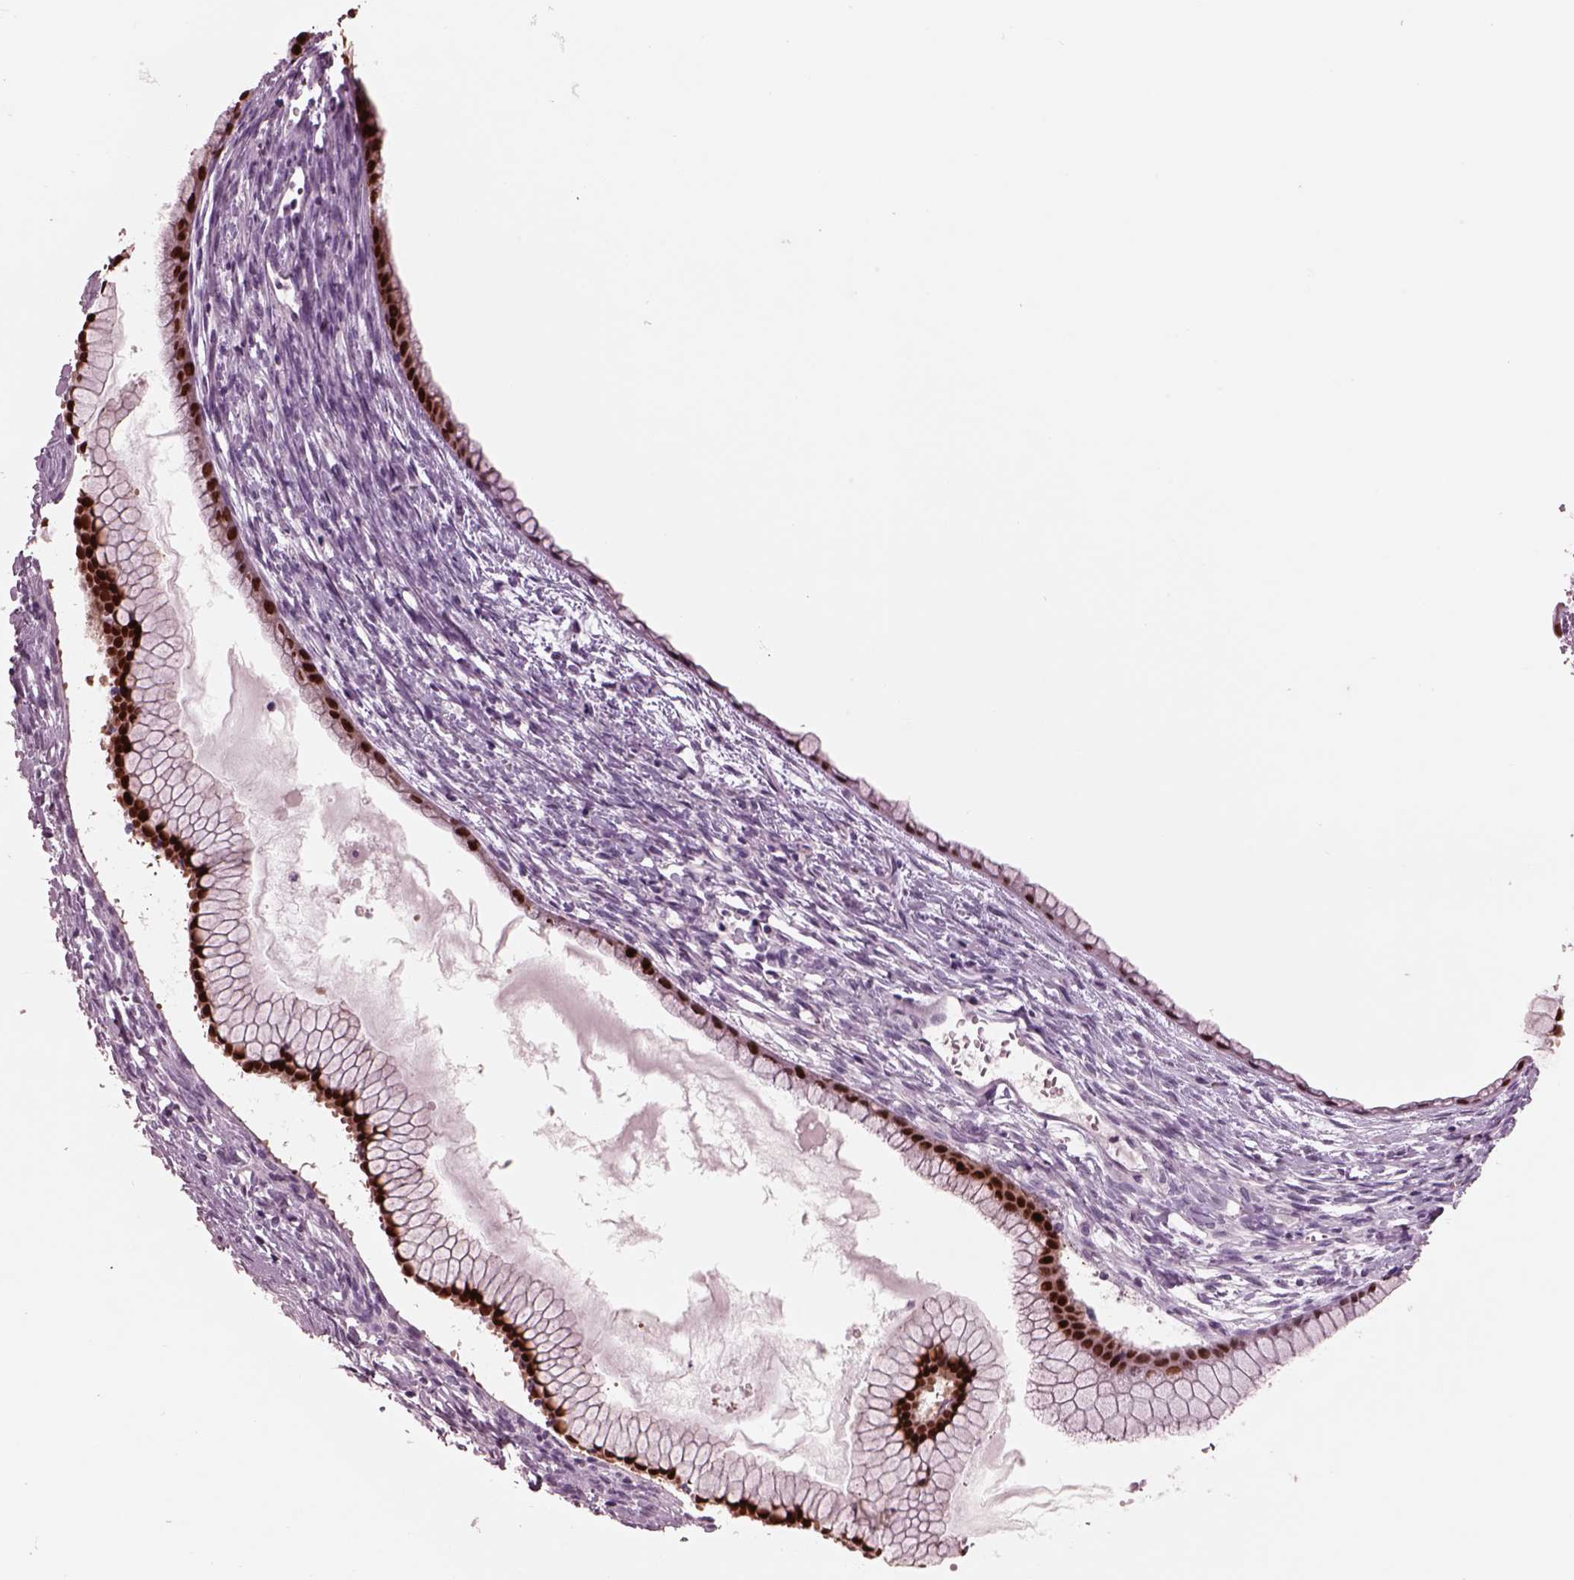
{"staining": {"intensity": "strong", "quantity": ">75%", "location": "nuclear"}, "tissue": "ovarian cancer", "cell_type": "Tumor cells", "image_type": "cancer", "snomed": [{"axis": "morphology", "description": "Cystadenocarcinoma, mucinous, NOS"}, {"axis": "topography", "description": "Ovary"}], "caption": "Tumor cells reveal high levels of strong nuclear expression in approximately >75% of cells in human mucinous cystadenocarcinoma (ovarian).", "gene": "SOX9", "patient": {"sex": "female", "age": 41}}